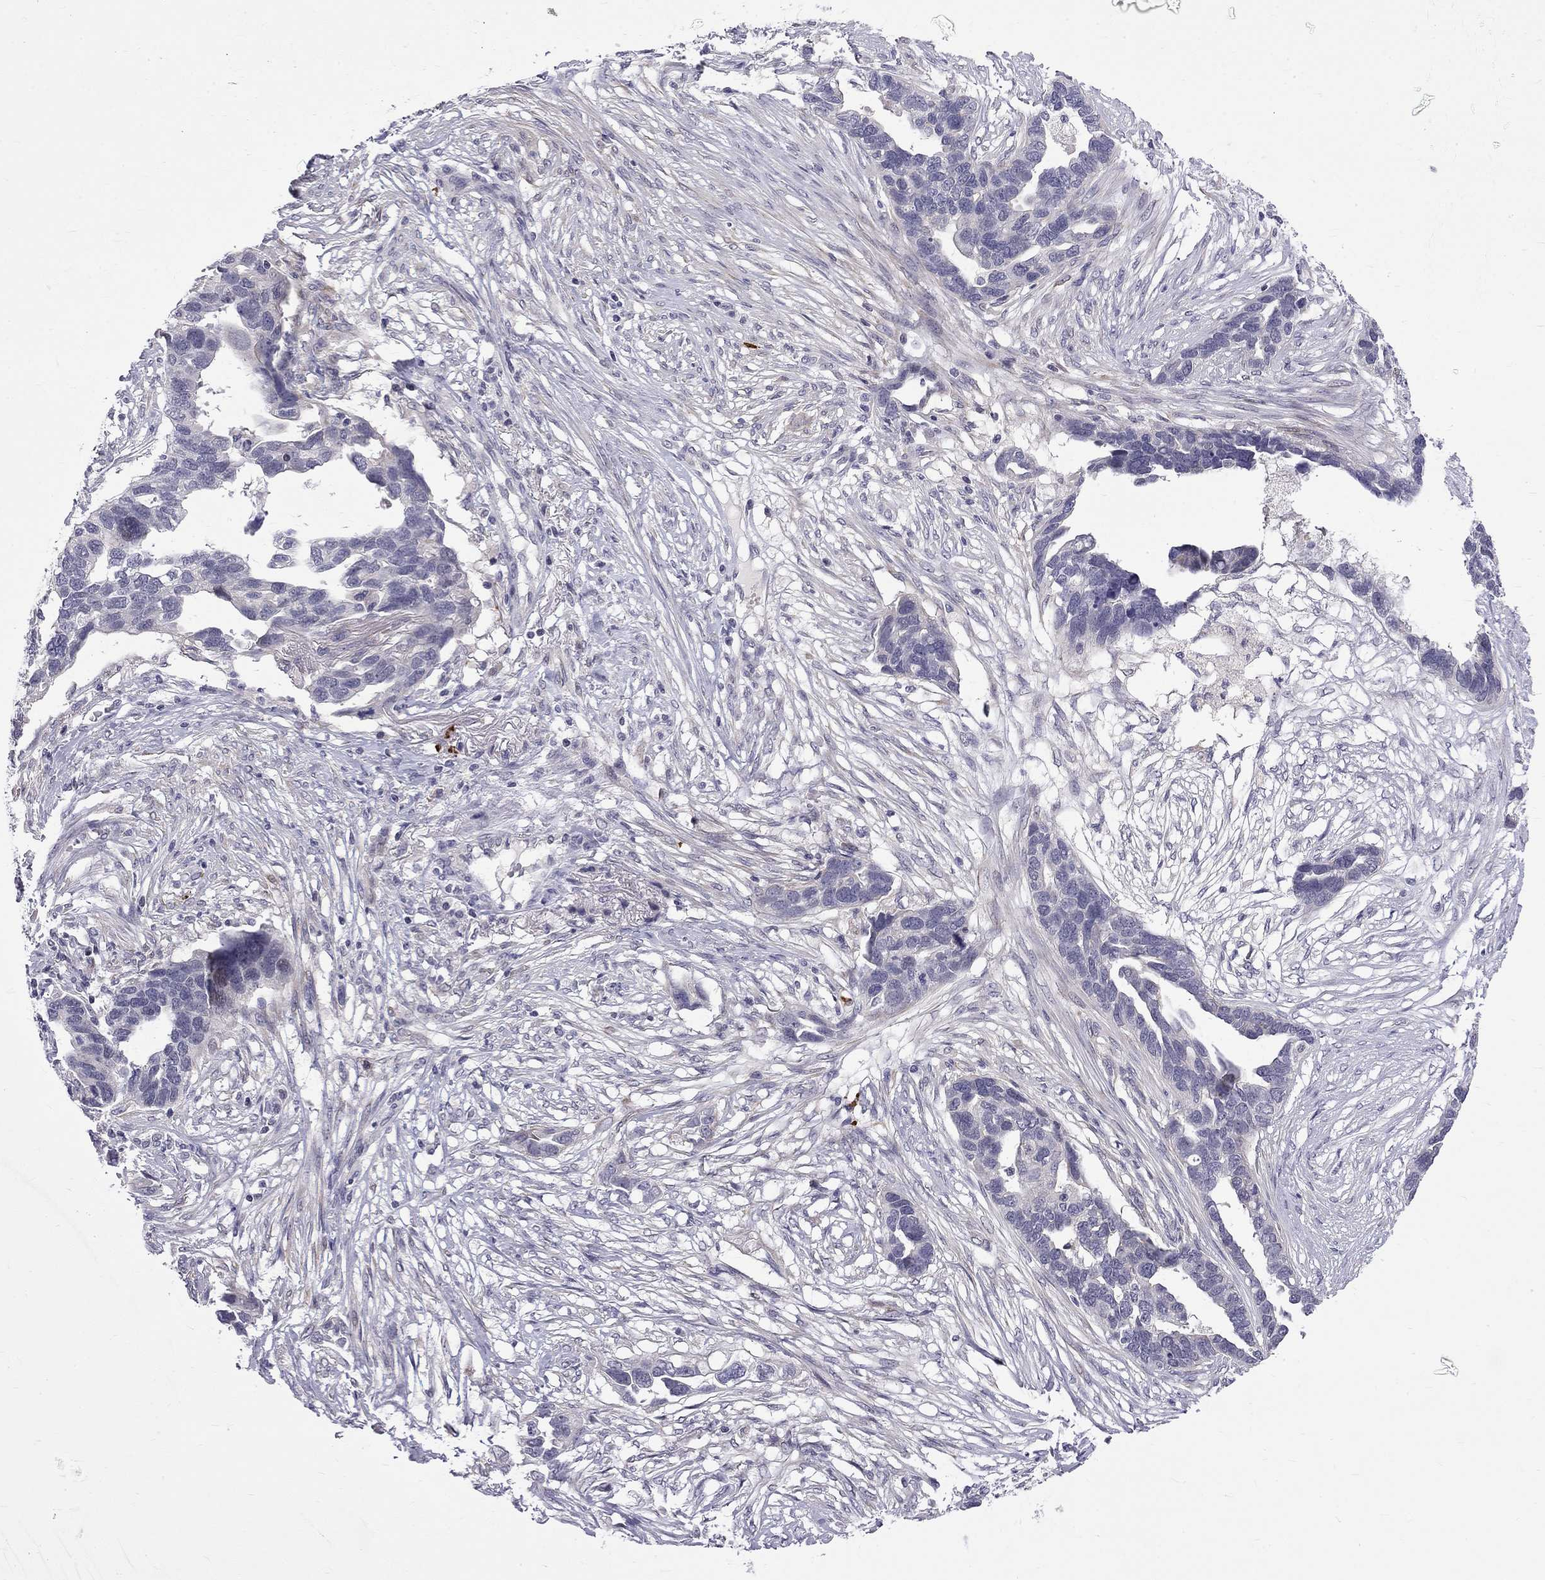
{"staining": {"intensity": "negative", "quantity": "none", "location": "none"}, "tissue": "ovarian cancer", "cell_type": "Tumor cells", "image_type": "cancer", "snomed": [{"axis": "morphology", "description": "Cystadenocarcinoma, serous, NOS"}, {"axis": "topography", "description": "Ovary"}], "caption": "Tumor cells show no significant expression in ovarian serous cystadenocarcinoma.", "gene": "RTL9", "patient": {"sex": "female", "age": 54}}